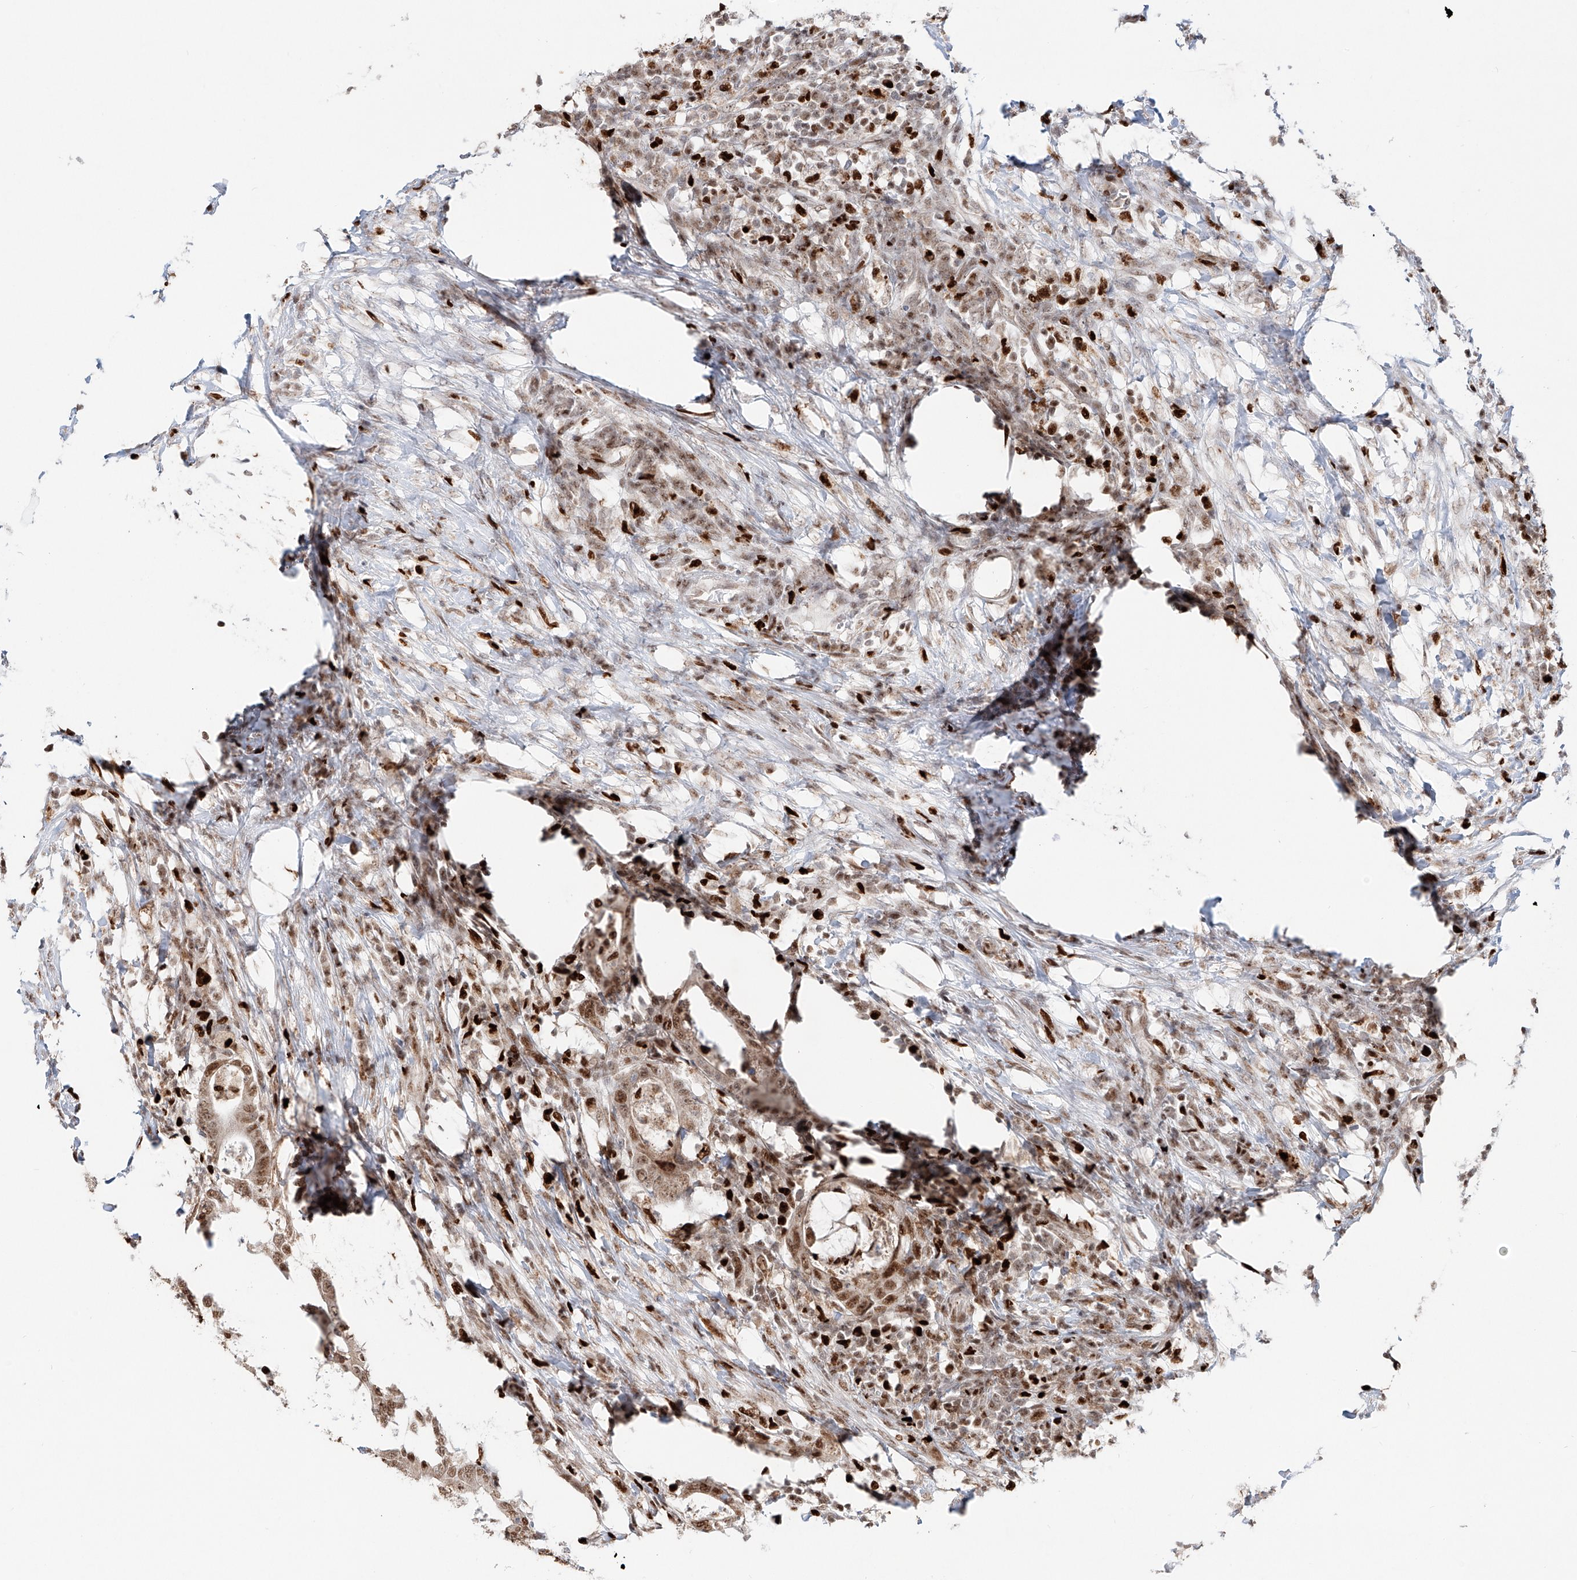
{"staining": {"intensity": "moderate", "quantity": ">75%", "location": "cytoplasmic/membranous,nuclear"}, "tissue": "colorectal cancer", "cell_type": "Tumor cells", "image_type": "cancer", "snomed": [{"axis": "morphology", "description": "Adenocarcinoma, NOS"}, {"axis": "topography", "description": "Colon"}], "caption": "This histopathology image reveals immunohistochemistry staining of human colorectal adenocarcinoma, with medium moderate cytoplasmic/membranous and nuclear staining in approximately >75% of tumor cells.", "gene": "DZIP1L", "patient": {"sex": "male", "age": 83}}